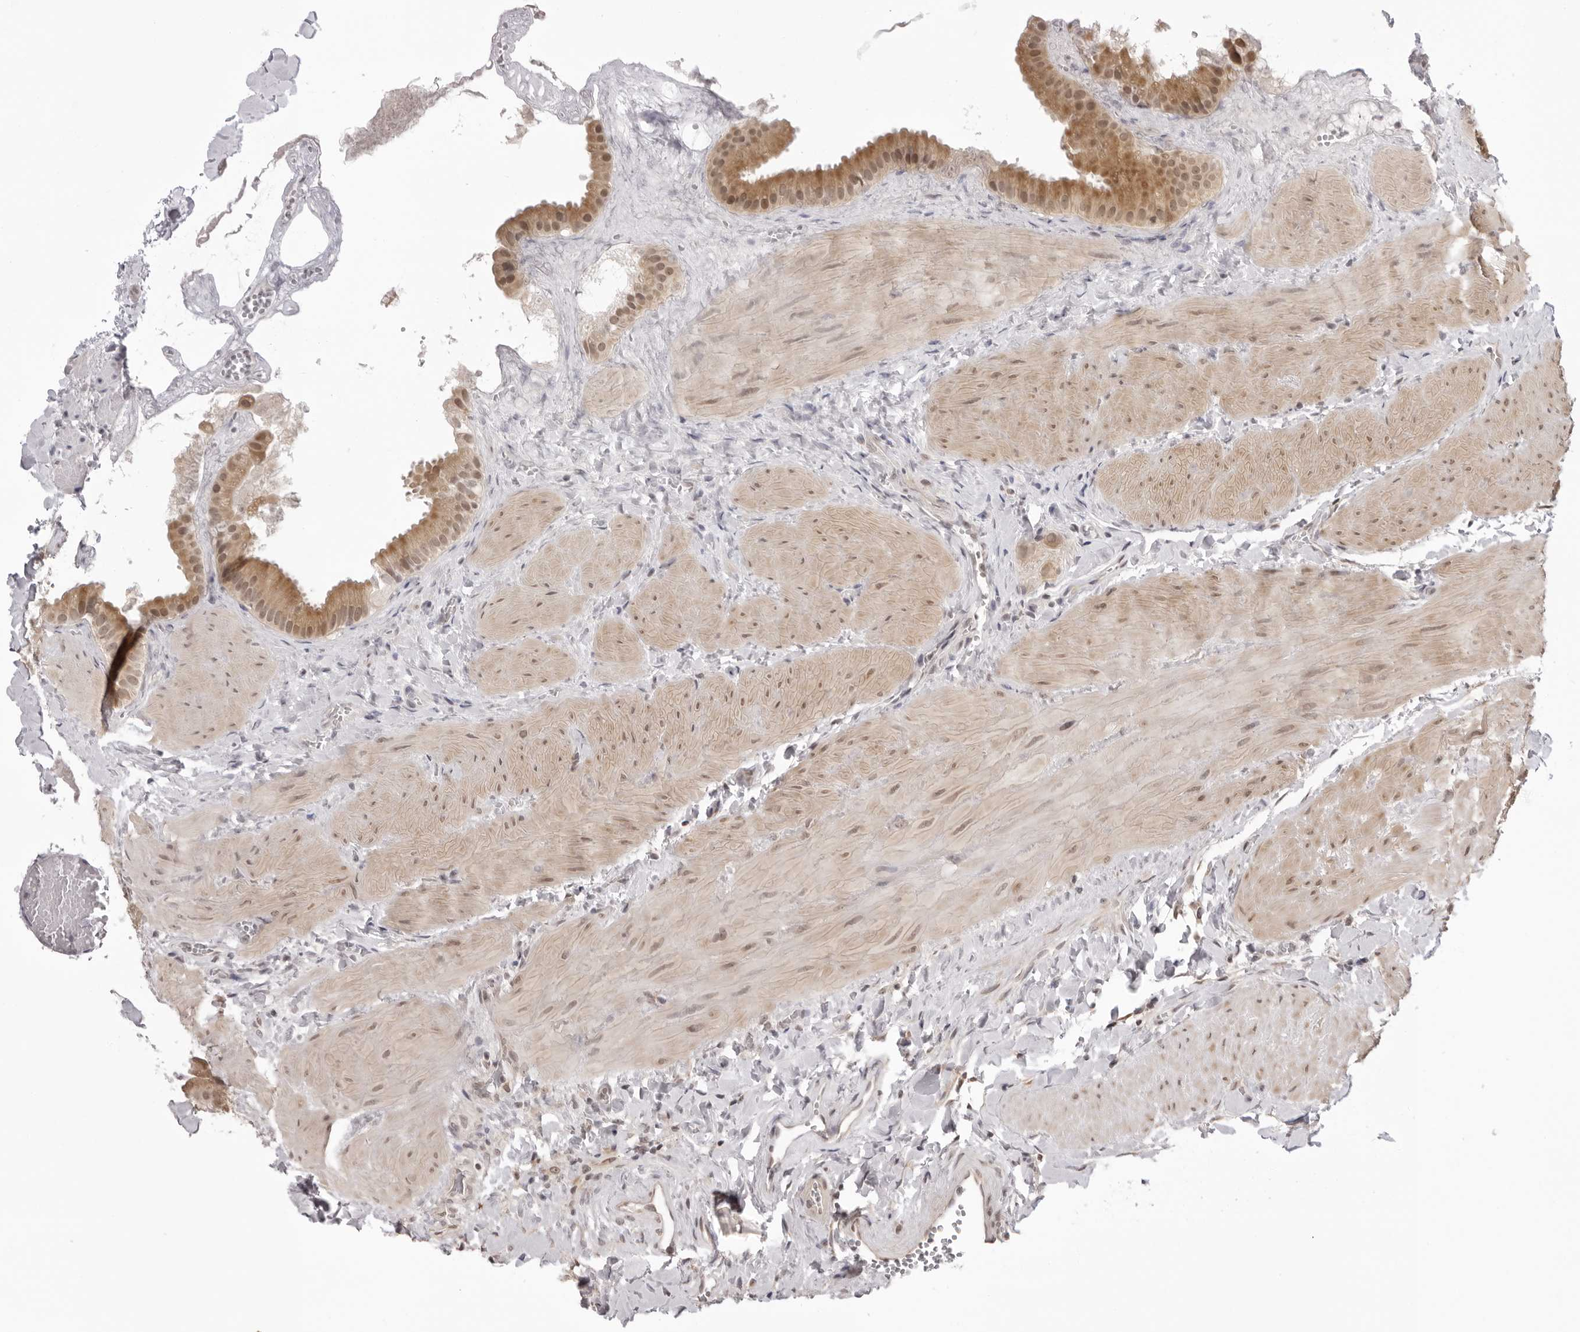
{"staining": {"intensity": "moderate", "quantity": ">75%", "location": "cytoplasmic/membranous,nuclear"}, "tissue": "gallbladder", "cell_type": "Glandular cells", "image_type": "normal", "snomed": [{"axis": "morphology", "description": "Normal tissue, NOS"}, {"axis": "topography", "description": "Gallbladder"}], "caption": "Gallbladder stained with DAB immunohistochemistry (IHC) shows medium levels of moderate cytoplasmic/membranous,nuclear expression in approximately >75% of glandular cells.", "gene": "ZC3H11A", "patient": {"sex": "male", "age": 55}}